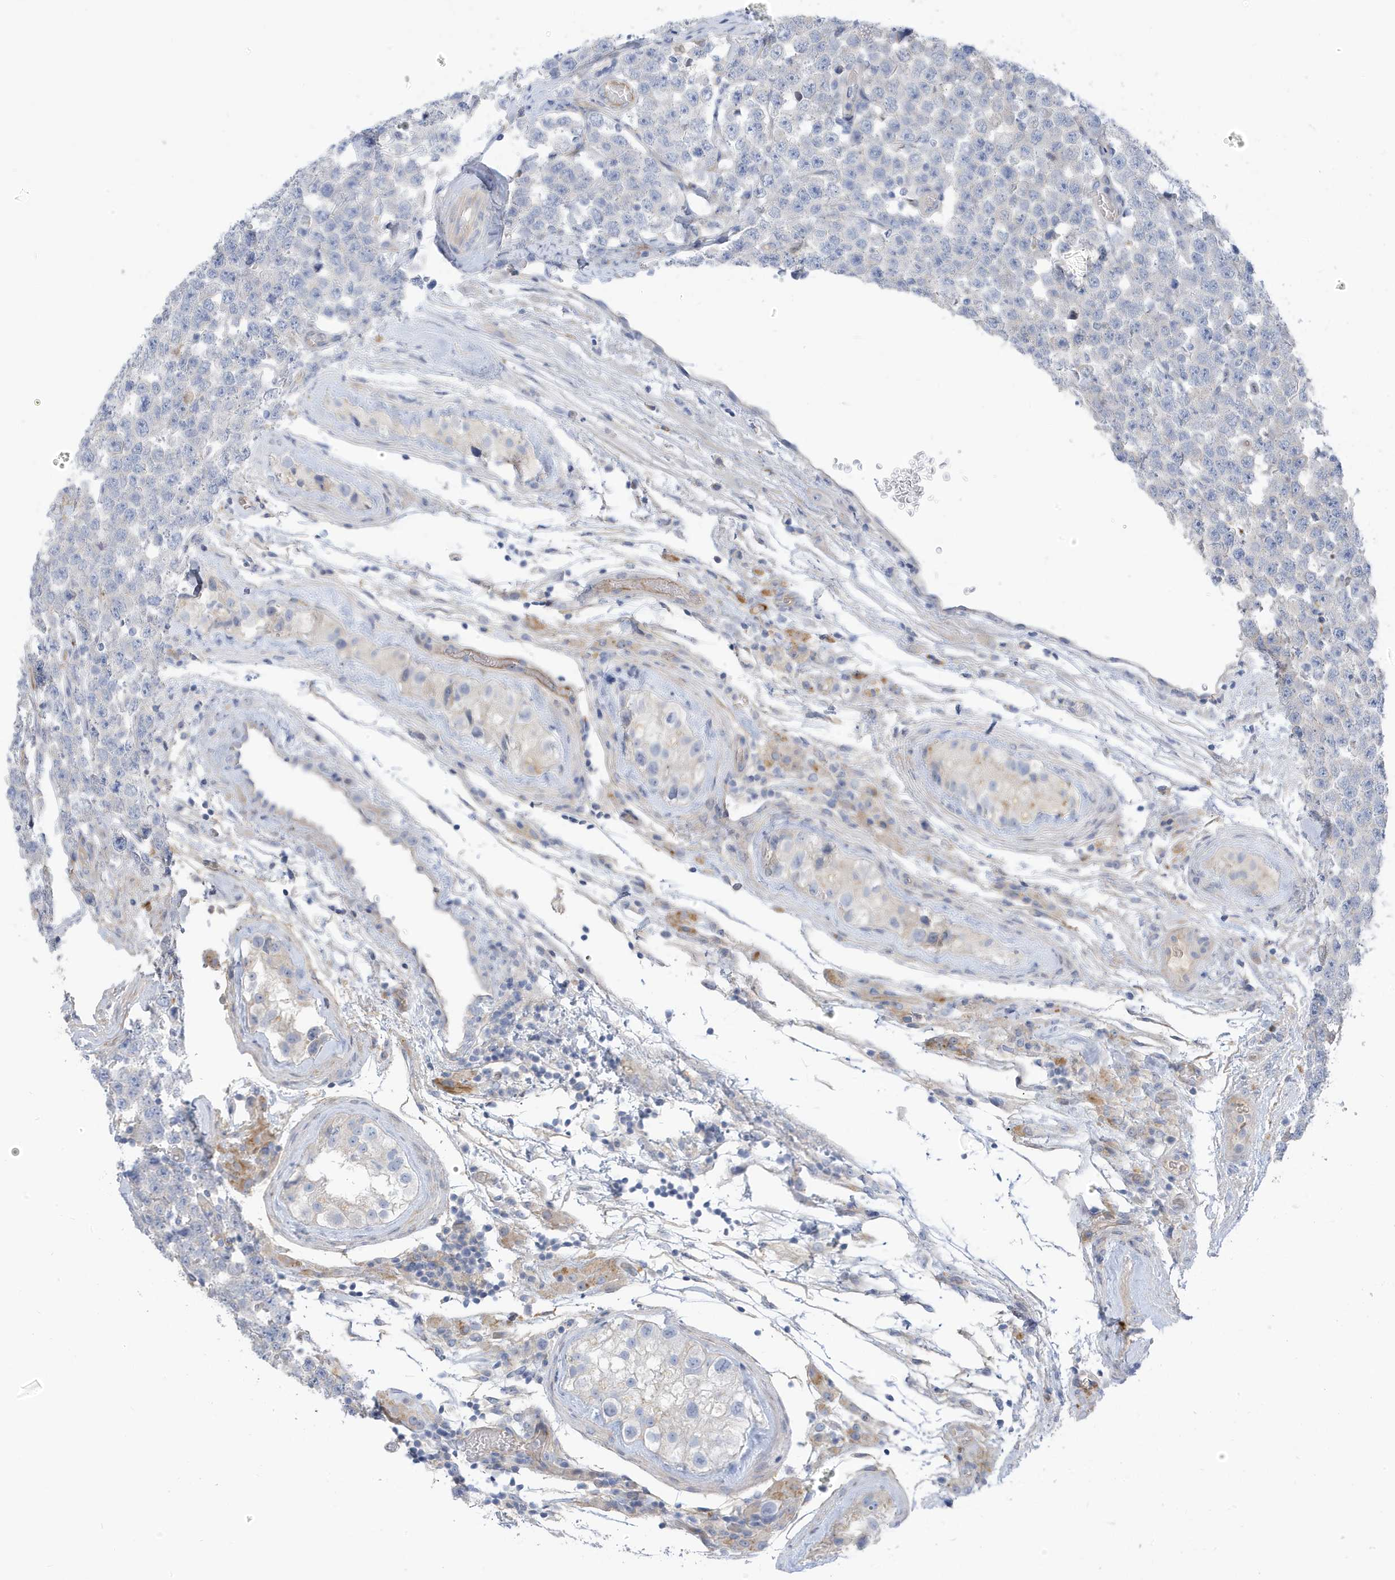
{"staining": {"intensity": "negative", "quantity": "none", "location": "none"}, "tissue": "testis cancer", "cell_type": "Tumor cells", "image_type": "cancer", "snomed": [{"axis": "morphology", "description": "Carcinoma, Embryonal, NOS"}, {"axis": "topography", "description": "Testis"}], "caption": "Tumor cells show no significant protein positivity in embryonal carcinoma (testis).", "gene": "ATP13A5", "patient": {"sex": "male", "age": 36}}